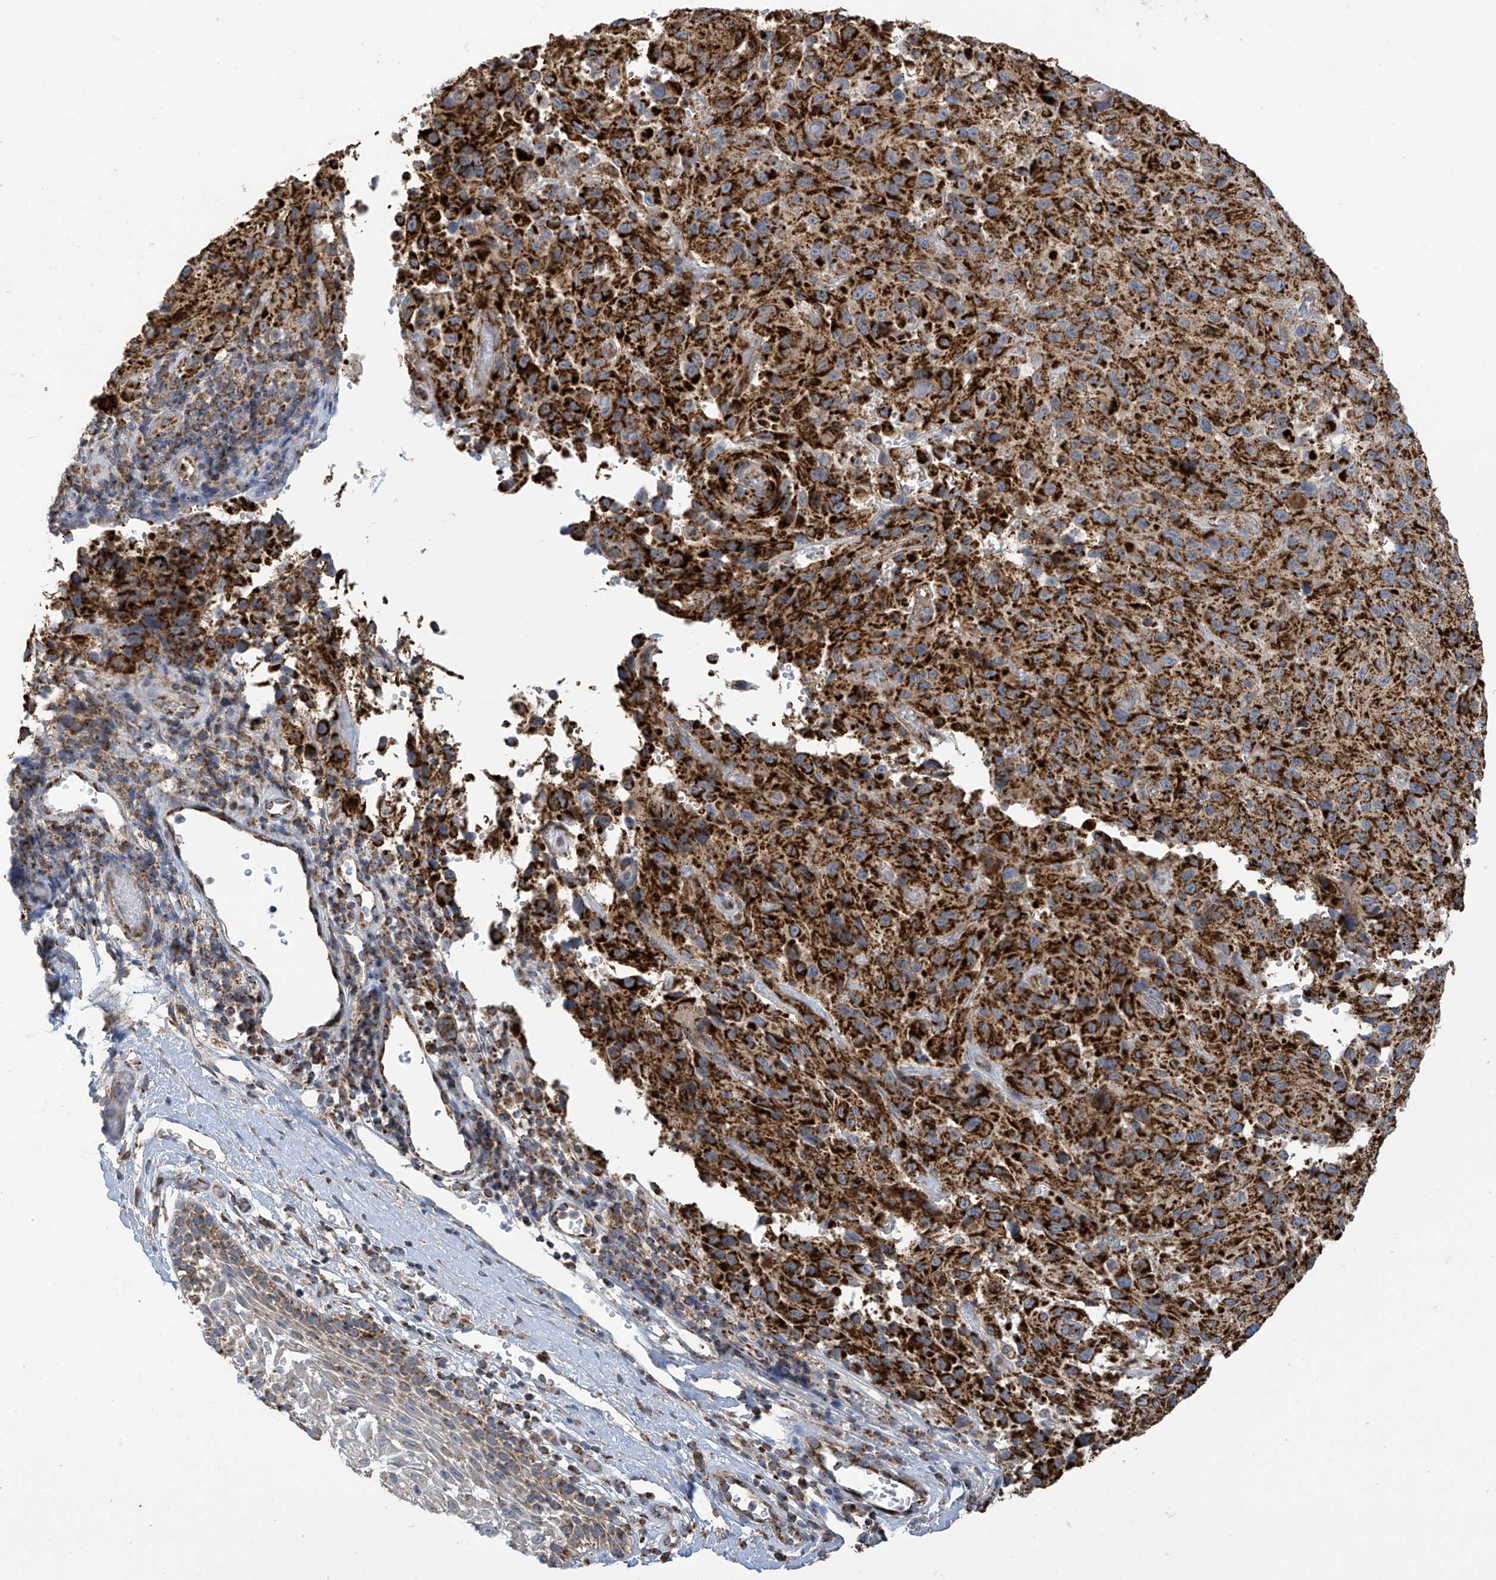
{"staining": {"intensity": "strong", "quantity": ">75%", "location": "cytoplasmic/membranous"}, "tissue": "melanoma", "cell_type": "Tumor cells", "image_type": "cancer", "snomed": [{"axis": "morphology", "description": "Malignant melanoma, NOS"}, {"axis": "topography", "description": "Skin"}], "caption": "Human malignant melanoma stained with a protein marker demonstrates strong staining in tumor cells.", "gene": "PNPT1", "patient": {"sex": "male", "age": 66}}